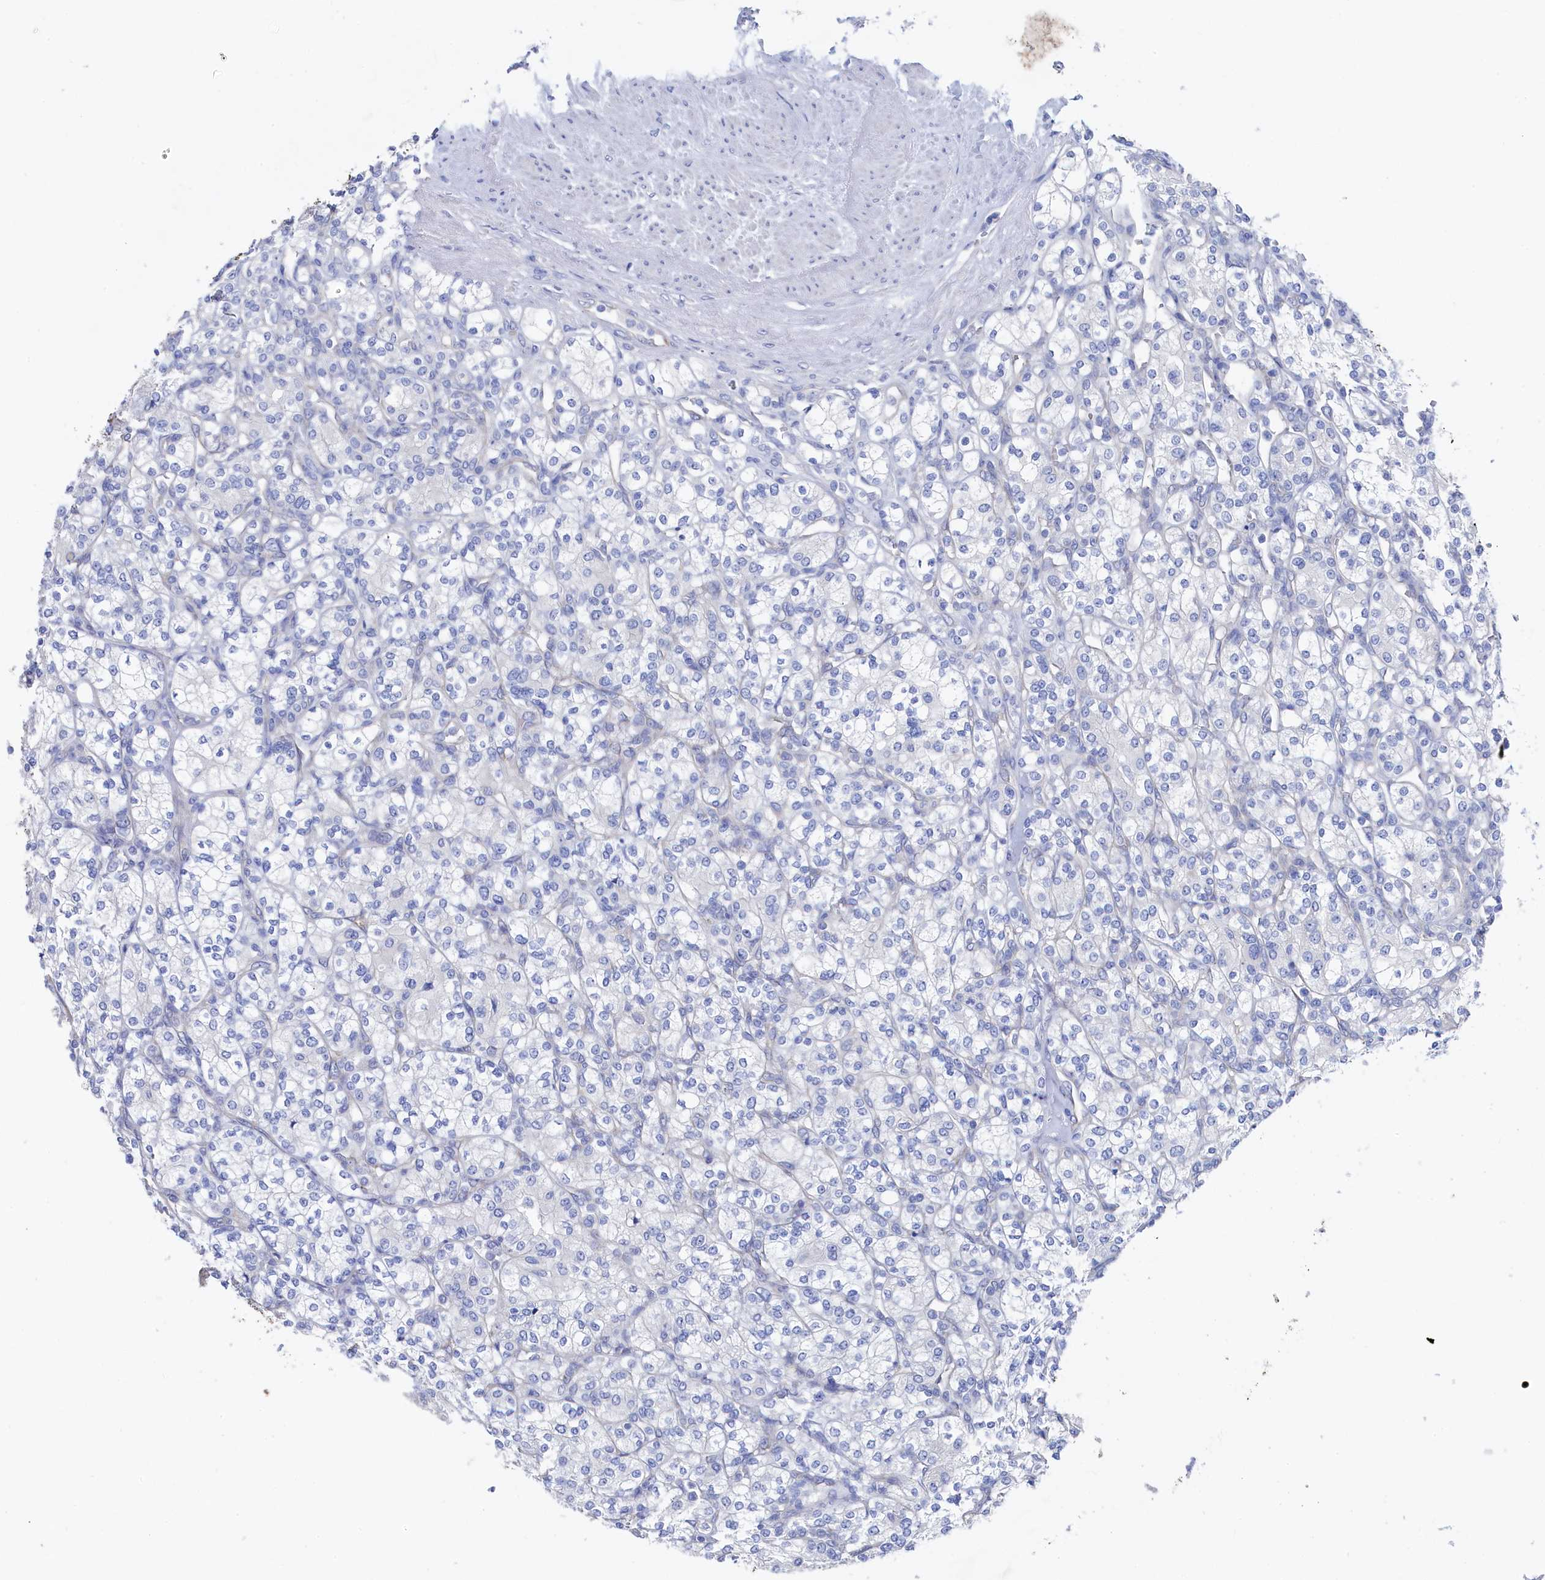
{"staining": {"intensity": "negative", "quantity": "none", "location": "none"}, "tissue": "renal cancer", "cell_type": "Tumor cells", "image_type": "cancer", "snomed": [{"axis": "morphology", "description": "Adenocarcinoma, NOS"}, {"axis": "topography", "description": "Kidney"}], "caption": "The image demonstrates no staining of tumor cells in adenocarcinoma (renal).", "gene": "TMOD2", "patient": {"sex": "male", "age": 77}}